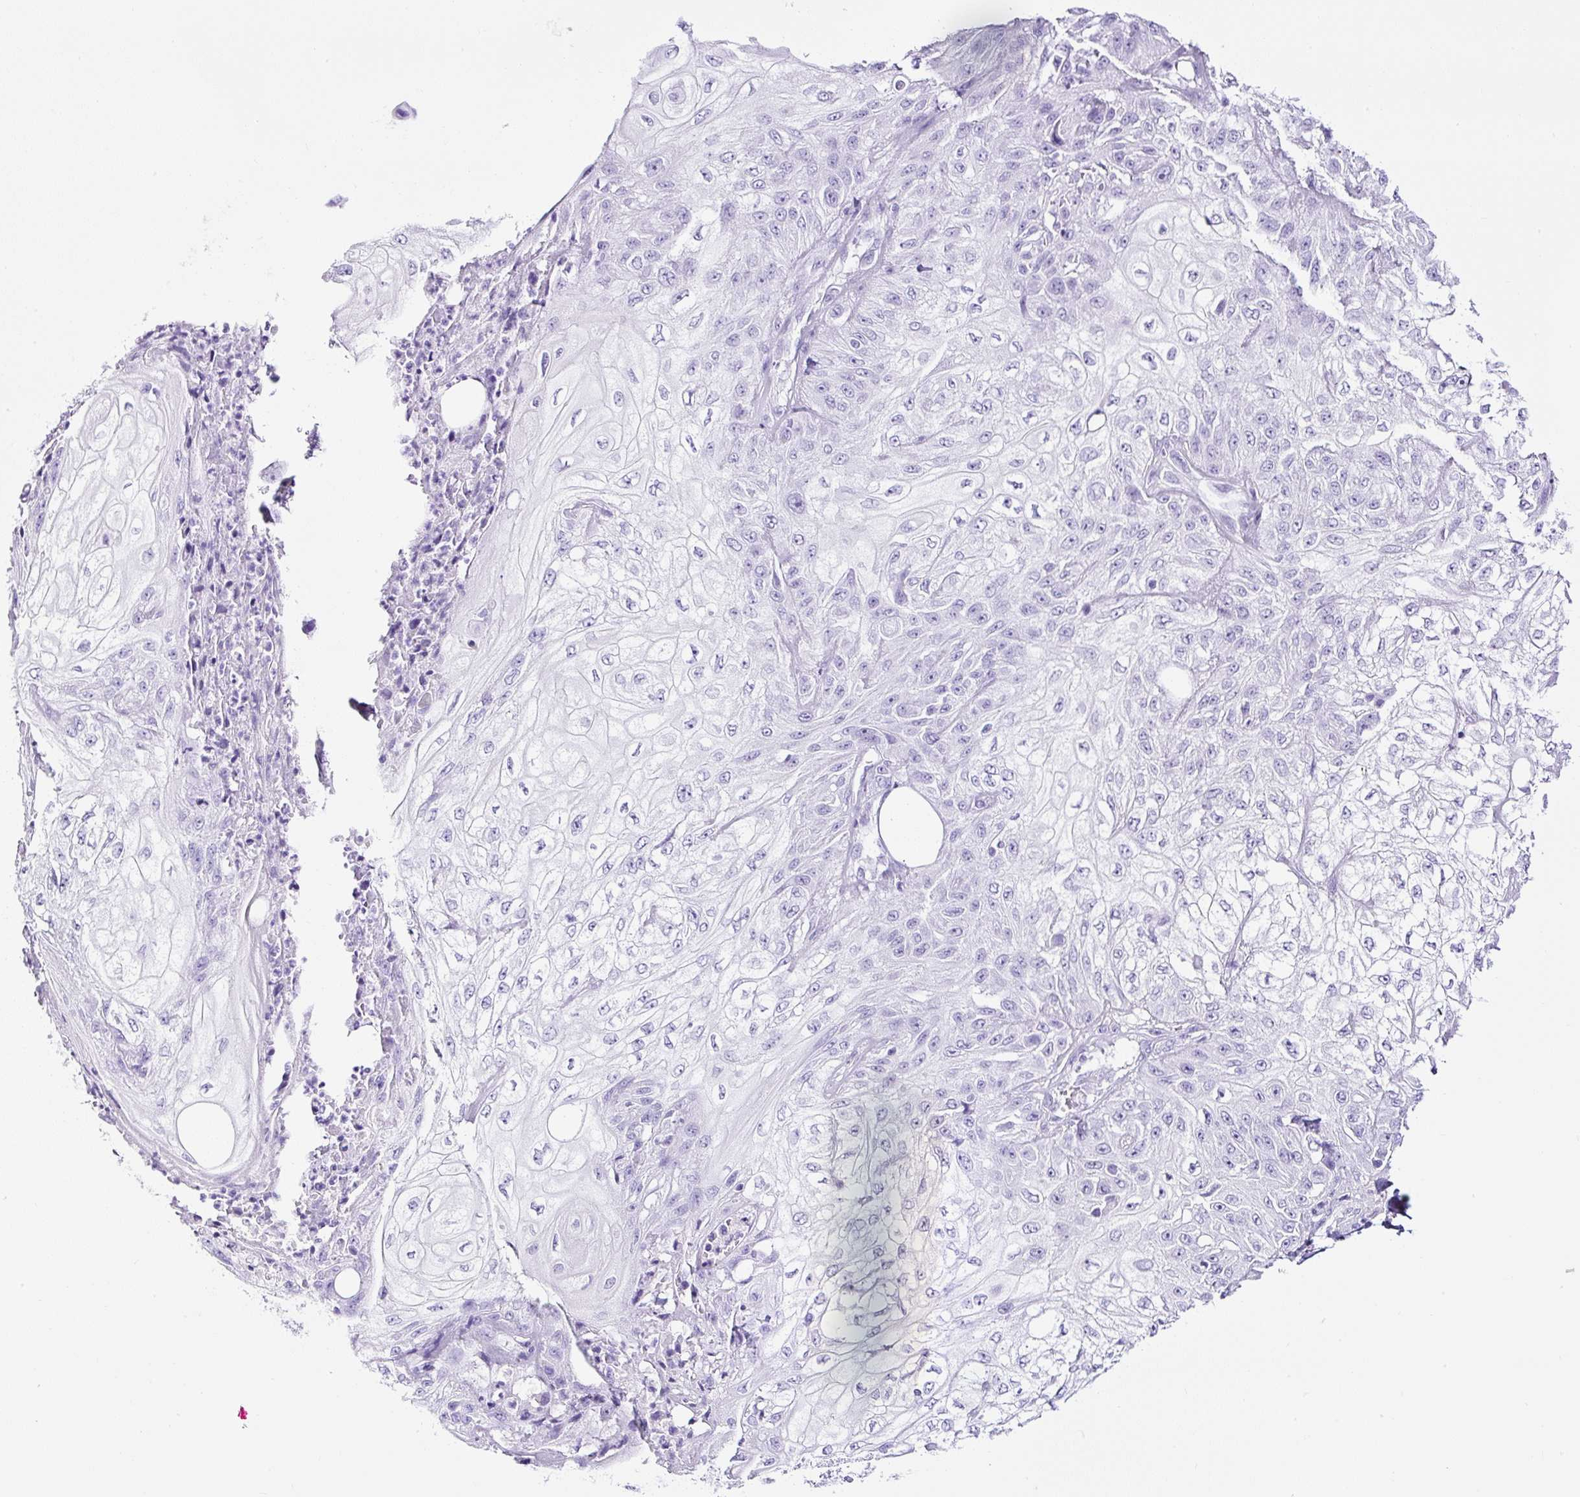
{"staining": {"intensity": "negative", "quantity": "none", "location": "none"}, "tissue": "skin cancer", "cell_type": "Tumor cells", "image_type": "cancer", "snomed": [{"axis": "morphology", "description": "Squamous cell carcinoma, NOS"}, {"axis": "morphology", "description": "Squamous cell carcinoma, metastatic, NOS"}, {"axis": "topography", "description": "Skin"}, {"axis": "topography", "description": "Lymph node"}], "caption": "This is an immunohistochemistry histopathology image of human skin cancer. There is no staining in tumor cells.", "gene": "TMEM200B", "patient": {"sex": "male", "age": 75}}